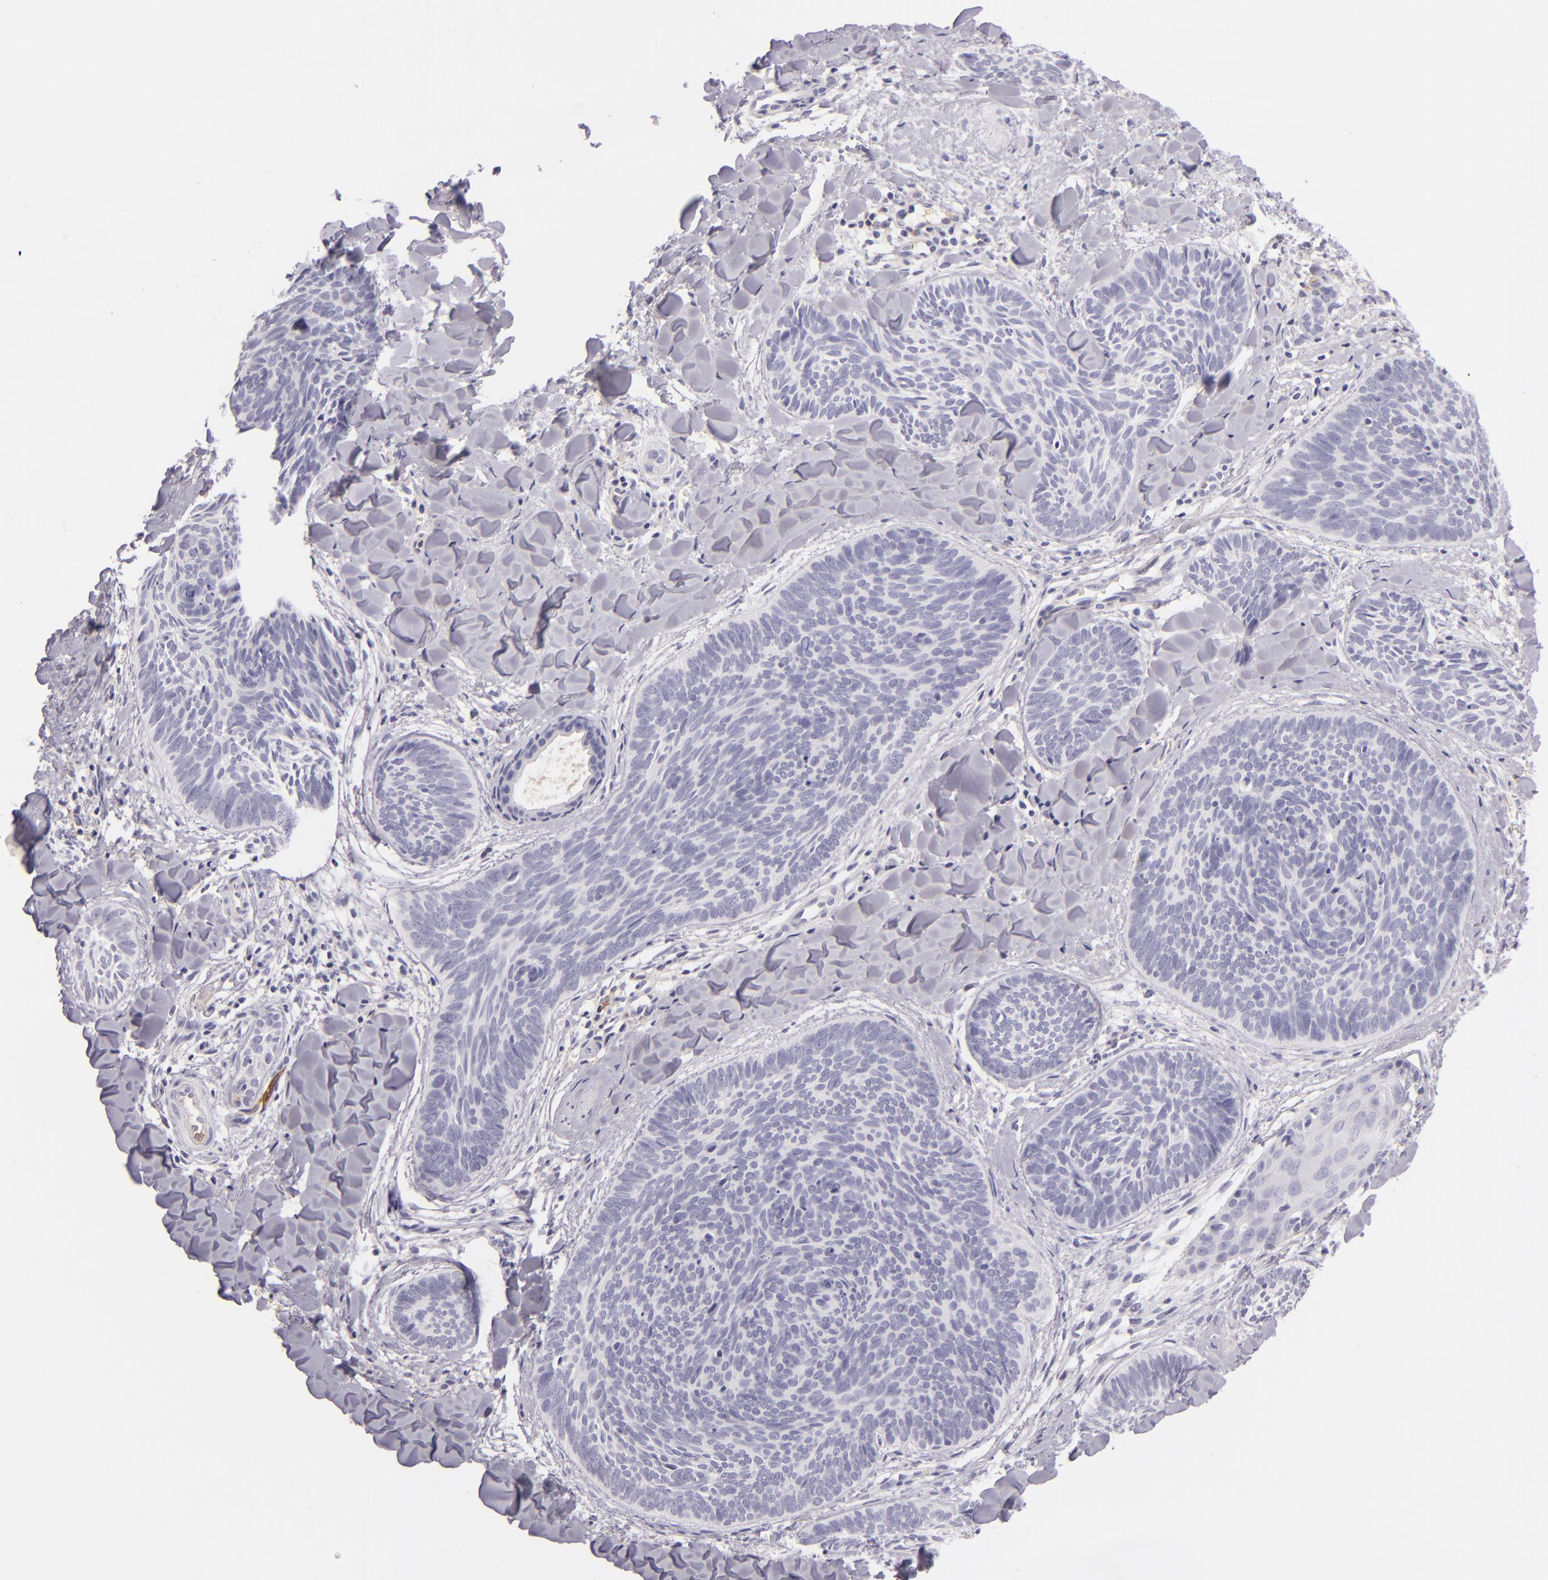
{"staining": {"intensity": "negative", "quantity": "none", "location": "none"}, "tissue": "skin cancer", "cell_type": "Tumor cells", "image_type": "cancer", "snomed": [{"axis": "morphology", "description": "Basal cell carcinoma"}, {"axis": "topography", "description": "Skin"}], "caption": "Skin cancer was stained to show a protein in brown. There is no significant positivity in tumor cells.", "gene": "ICAM1", "patient": {"sex": "female", "age": 81}}